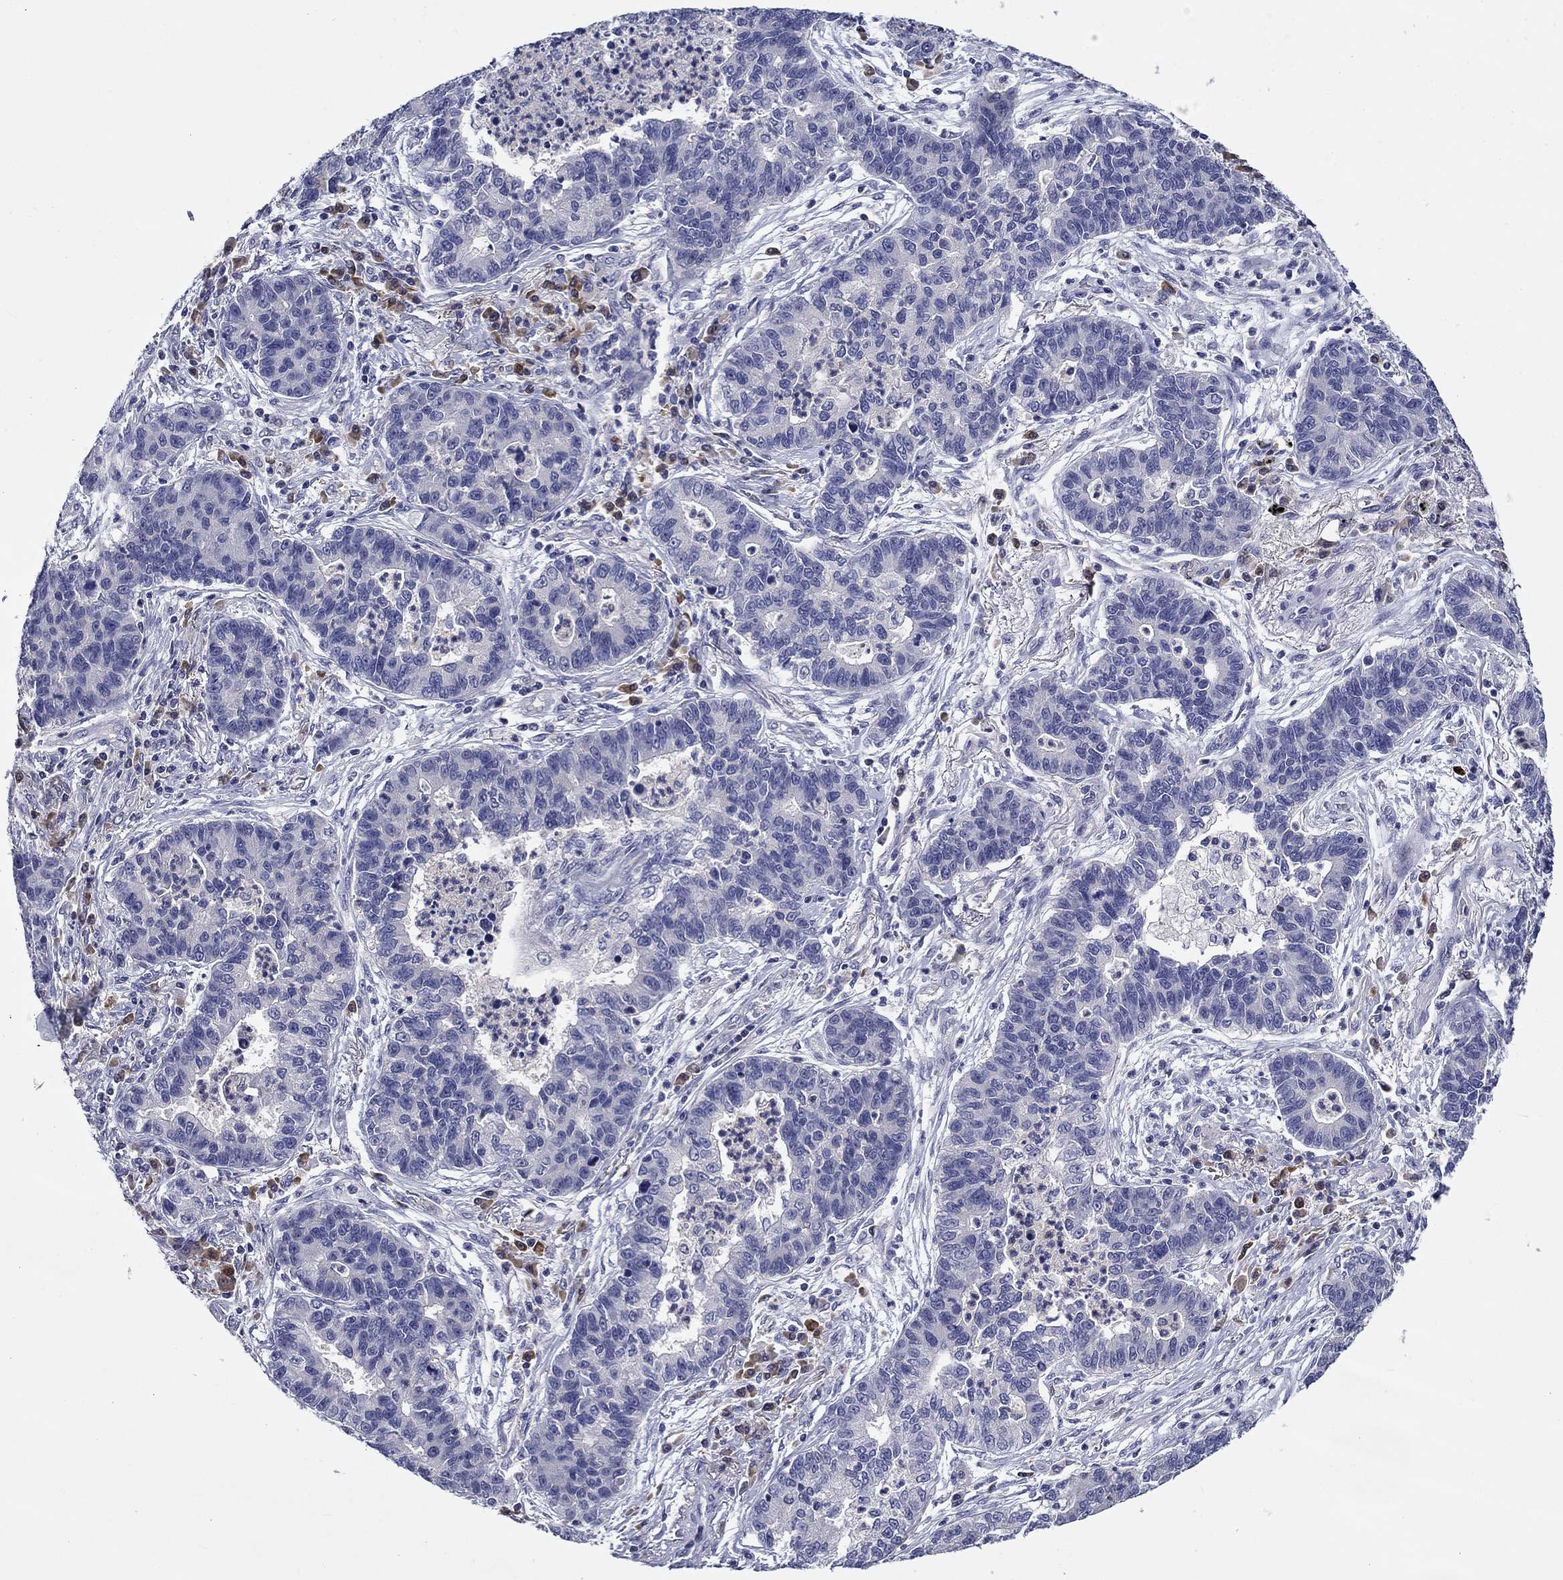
{"staining": {"intensity": "negative", "quantity": "none", "location": "none"}, "tissue": "lung cancer", "cell_type": "Tumor cells", "image_type": "cancer", "snomed": [{"axis": "morphology", "description": "Adenocarcinoma, NOS"}, {"axis": "topography", "description": "Lung"}], "caption": "IHC photomicrograph of lung adenocarcinoma stained for a protein (brown), which displays no staining in tumor cells.", "gene": "POU2F2", "patient": {"sex": "female", "age": 57}}